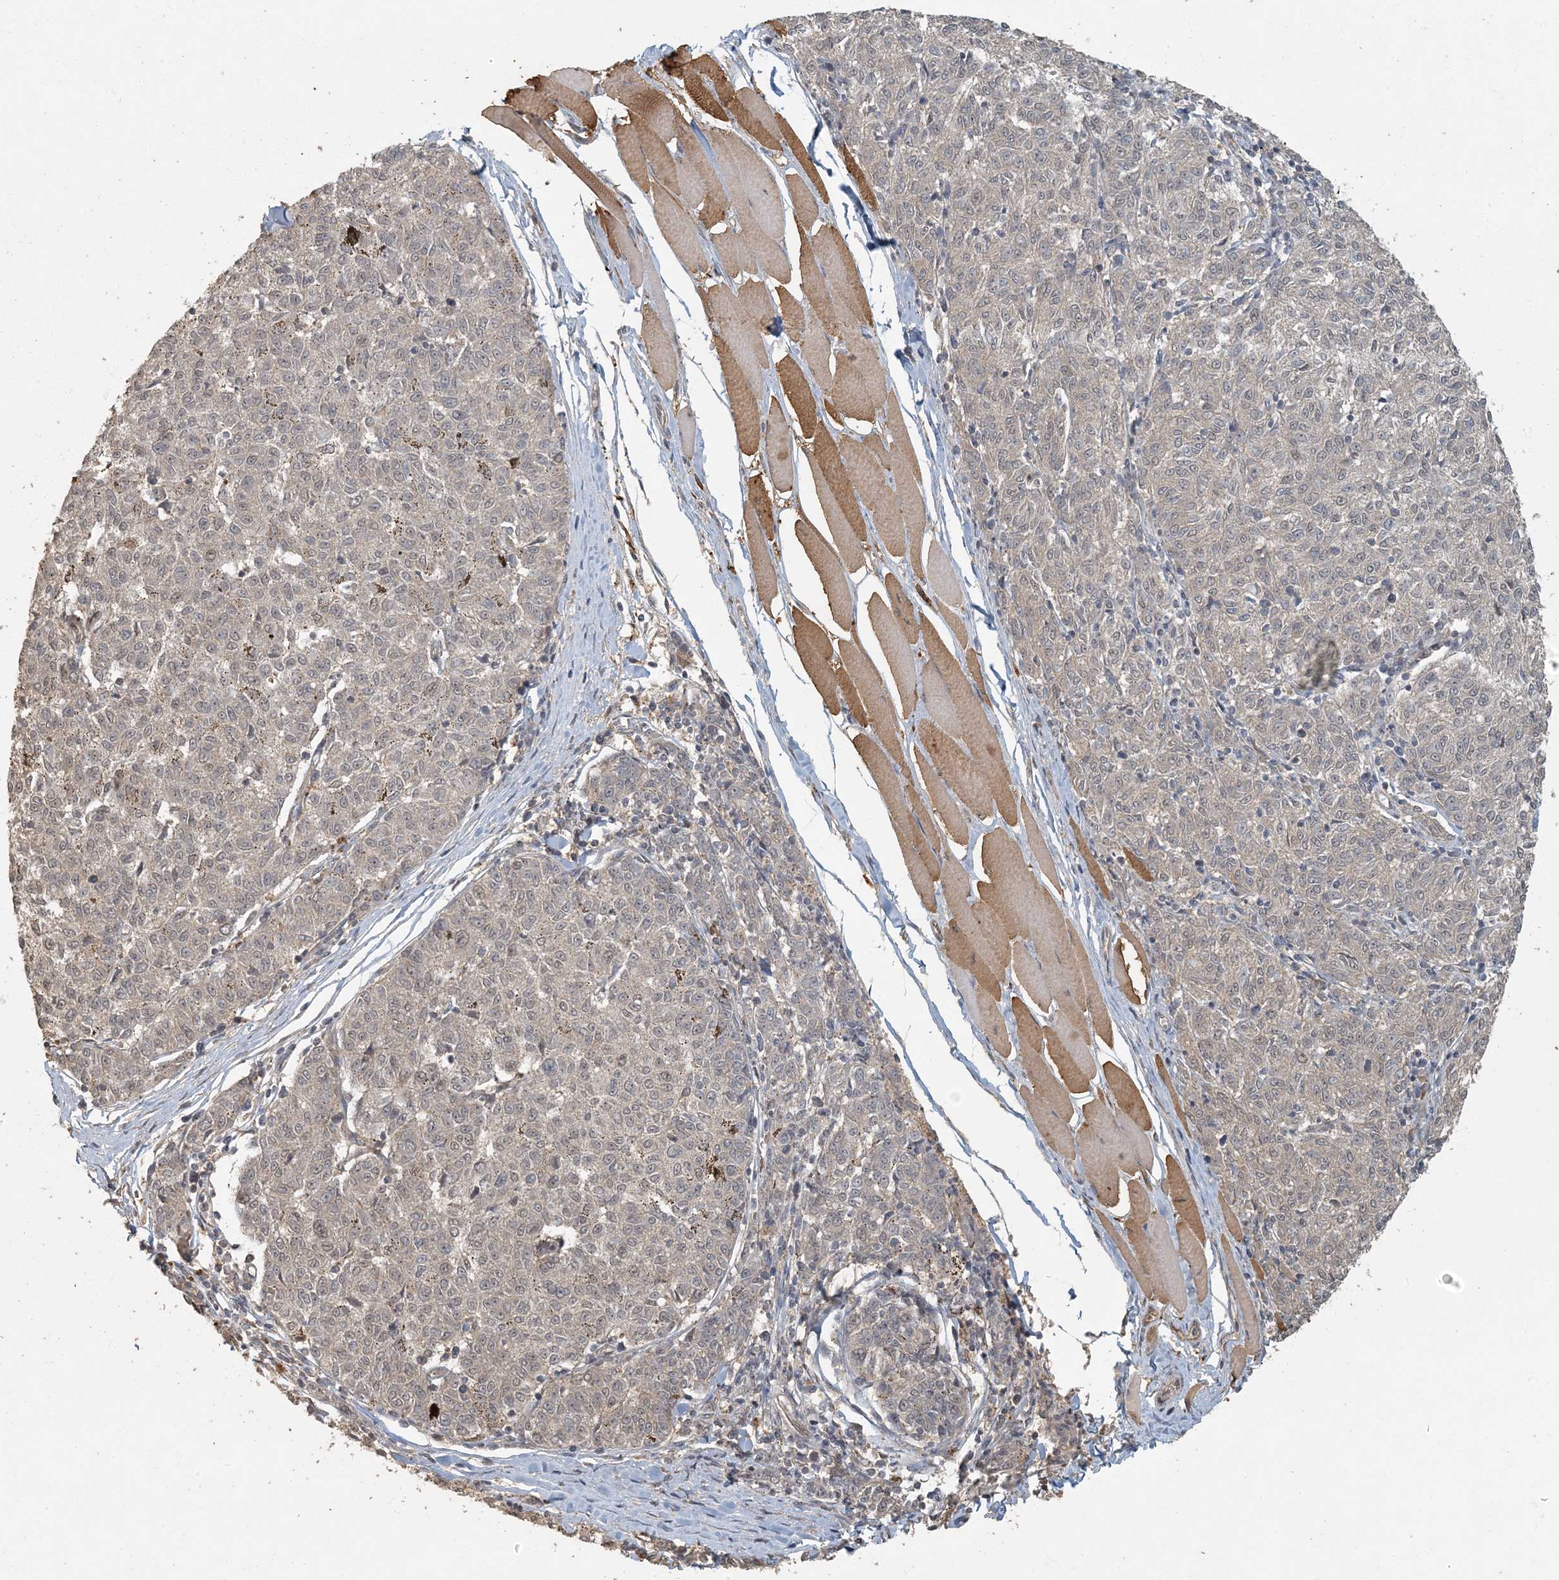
{"staining": {"intensity": "negative", "quantity": "none", "location": "none"}, "tissue": "melanoma", "cell_type": "Tumor cells", "image_type": "cancer", "snomed": [{"axis": "morphology", "description": "Malignant melanoma, NOS"}, {"axis": "topography", "description": "Skin"}], "caption": "Immunohistochemistry (IHC) of malignant melanoma reveals no staining in tumor cells.", "gene": "AK9", "patient": {"sex": "female", "age": 72}}